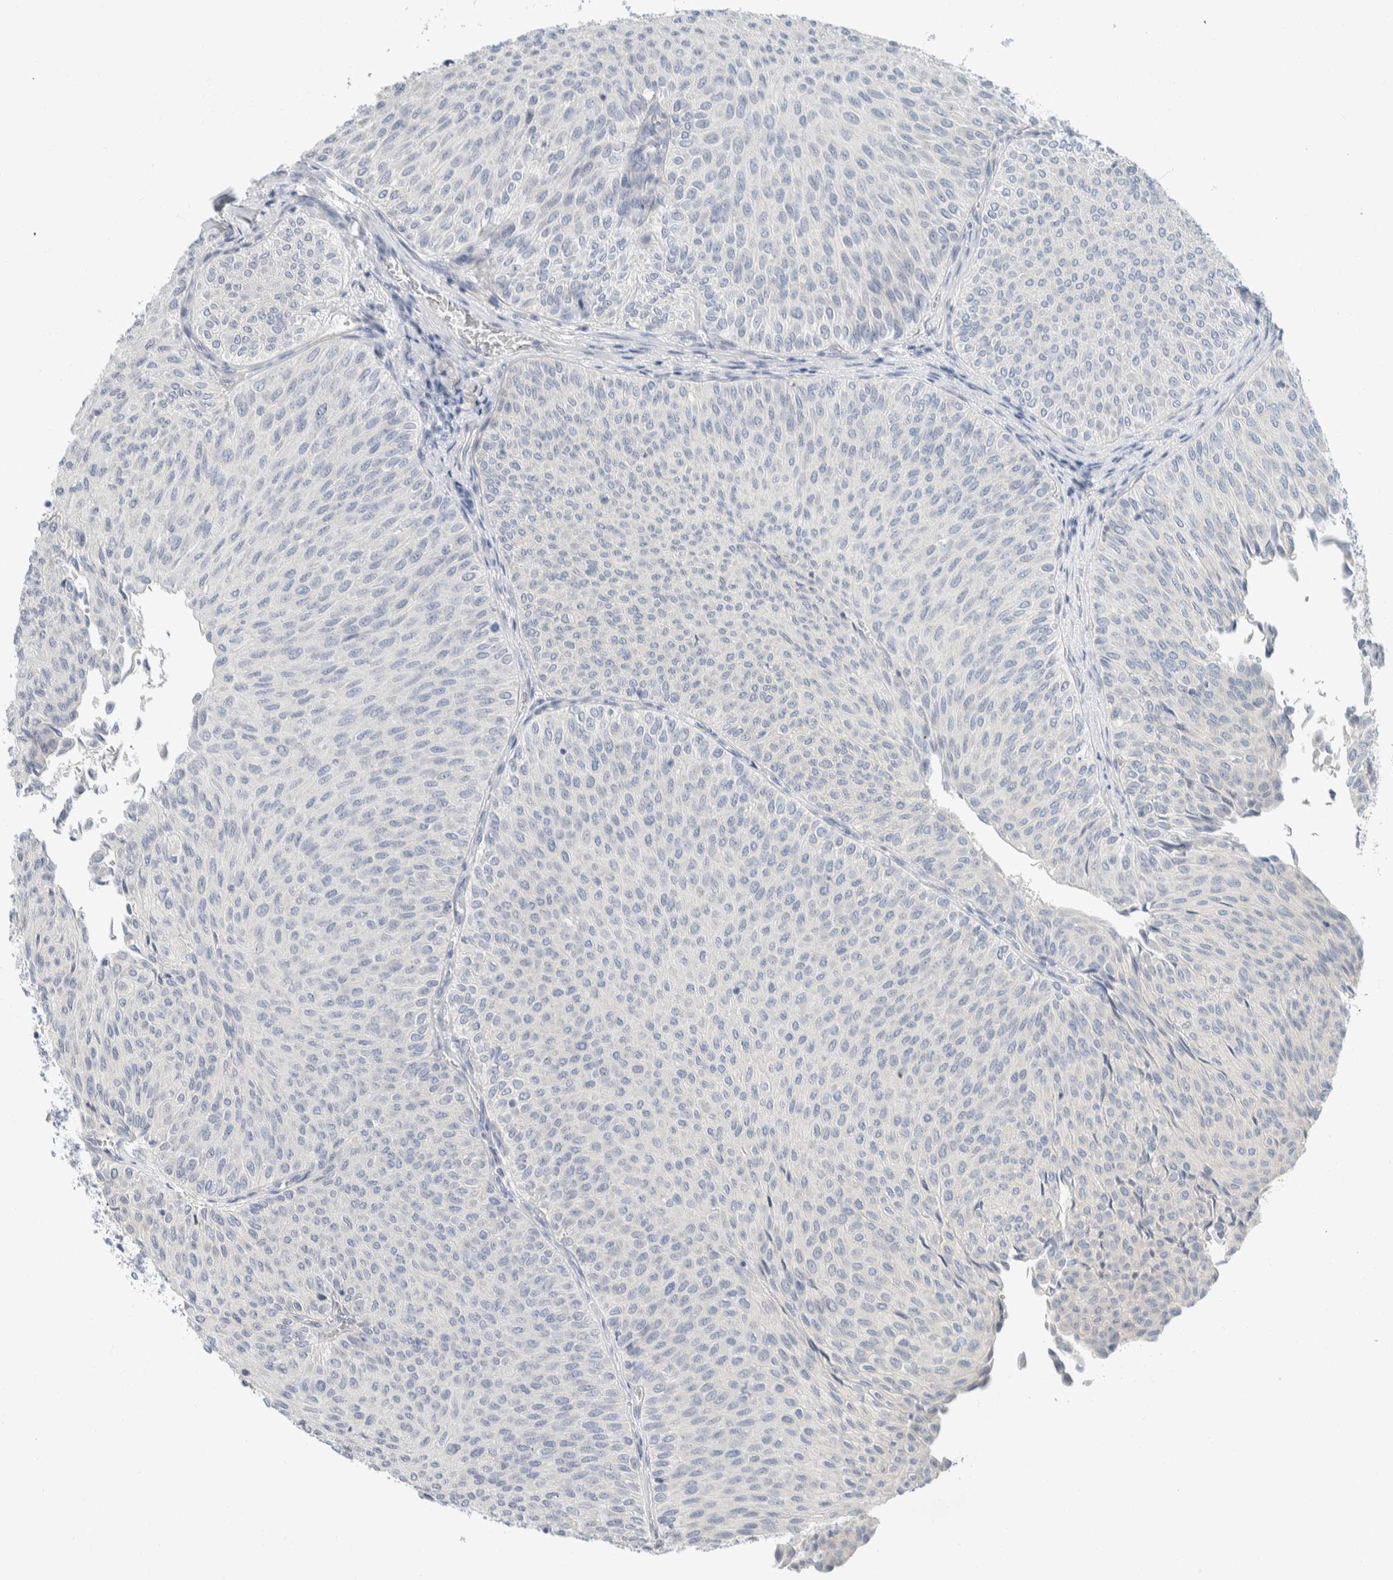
{"staining": {"intensity": "negative", "quantity": "none", "location": "none"}, "tissue": "urothelial cancer", "cell_type": "Tumor cells", "image_type": "cancer", "snomed": [{"axis": "morphology", "description": "Urothelial carcinoma, Low grade"}, {"axis": "topography", "description": "Urinary bladder"}], "caption": "Tumor cells are negative for protein expression in human urothelial carcinoma (low-grade).", "gene": "ALOX12B", "patient": {"sex": "male", "age": 78}}